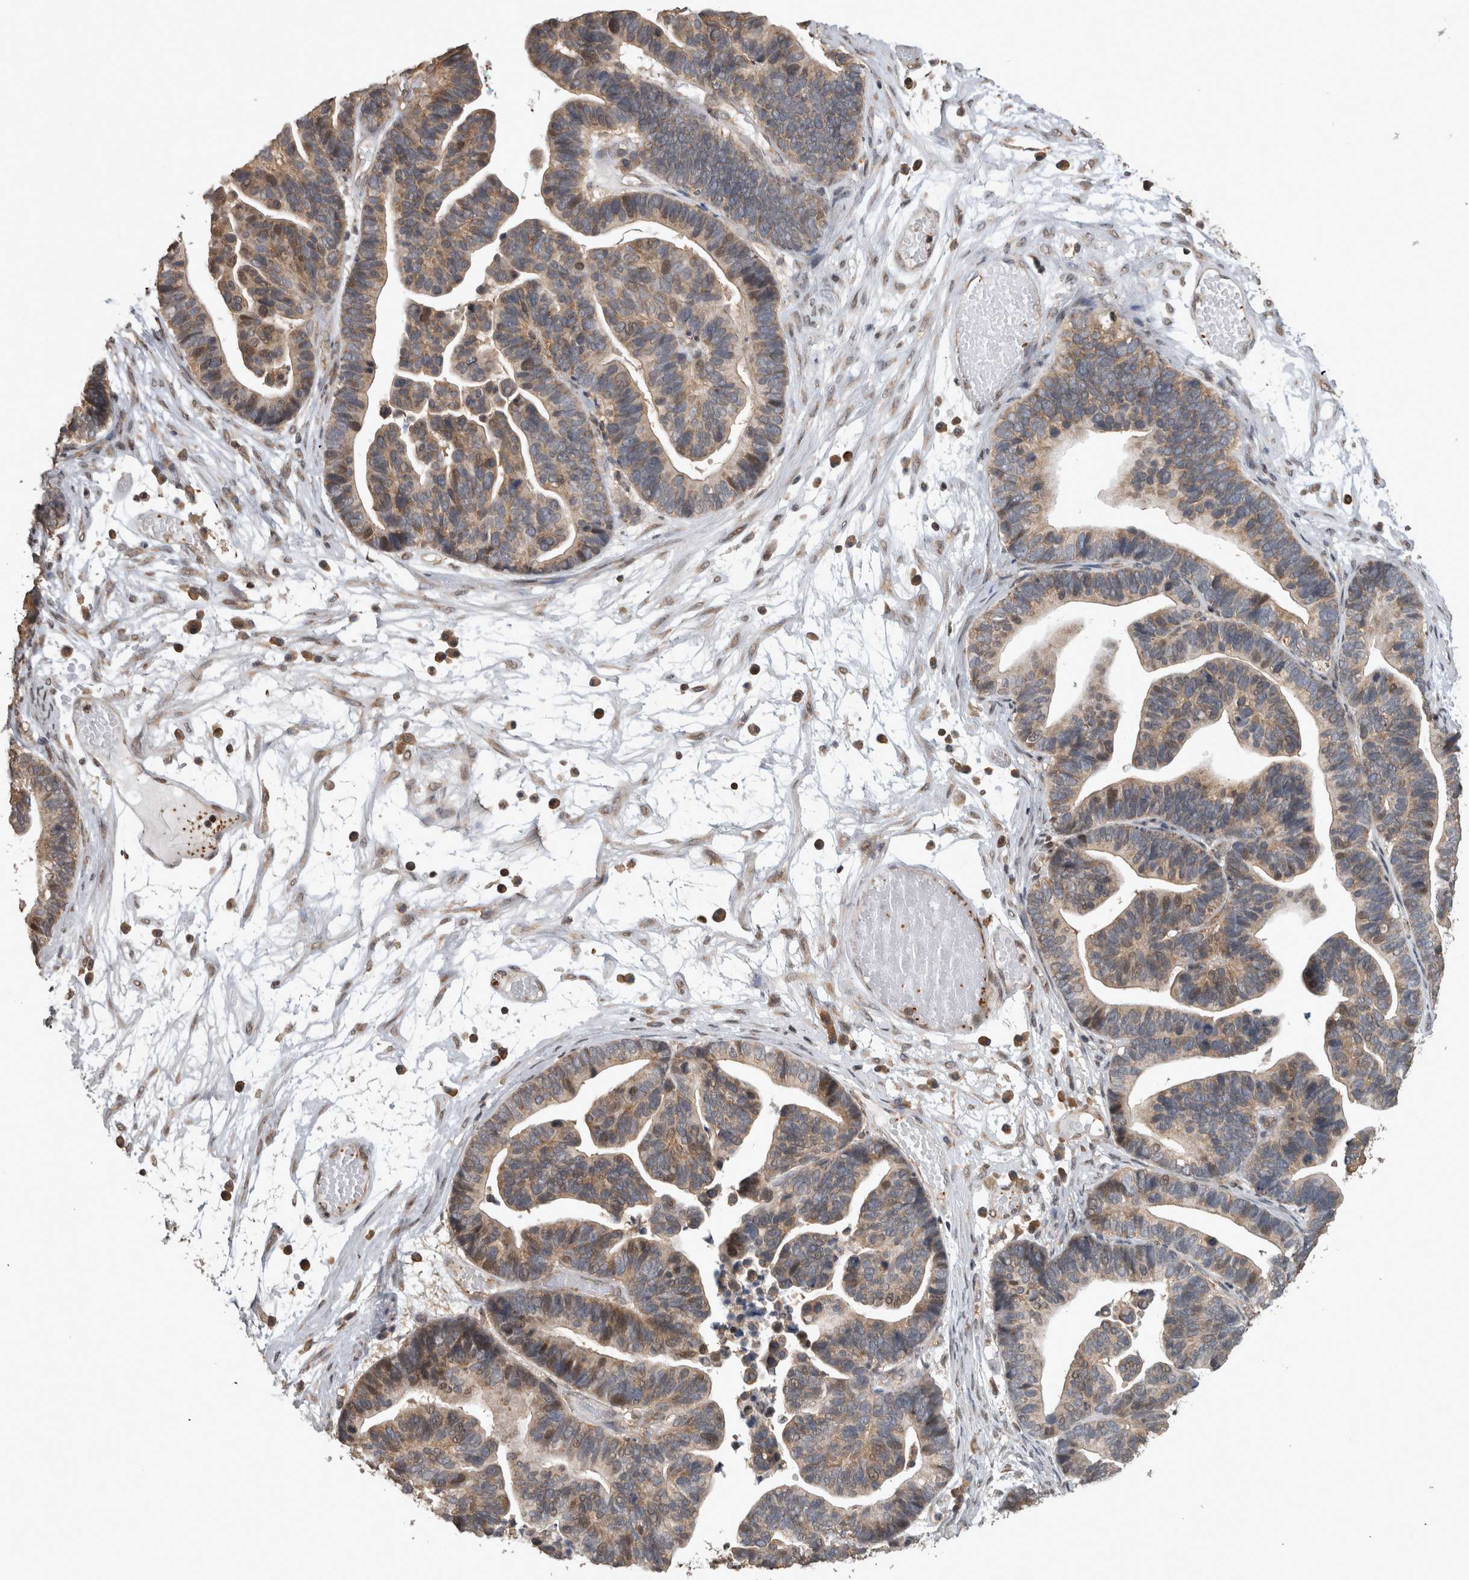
{"staining": {"intensity": "moderate", "quantity": "25%-75%", "location": "cytoplasmic/membranous"}, "tissue": "ovarian cancer", "cell_type": "Tumor cells", "image_type": "cancer", "snomed": [{"axis": "morphology", "description": "Cystadenocarcinoma, serous, NOS"}, {"axis": "topography", "description": "Ovary"}], "caption": "Ovarian cancer (serous cystadenocarcinoma) stained with IHC displays moderate cytoplasmic/membranous expression in approximately 25%-75% of tumor cells.", "gene": "ATXN2", "patient": {"sex": "female", "age": 56}}